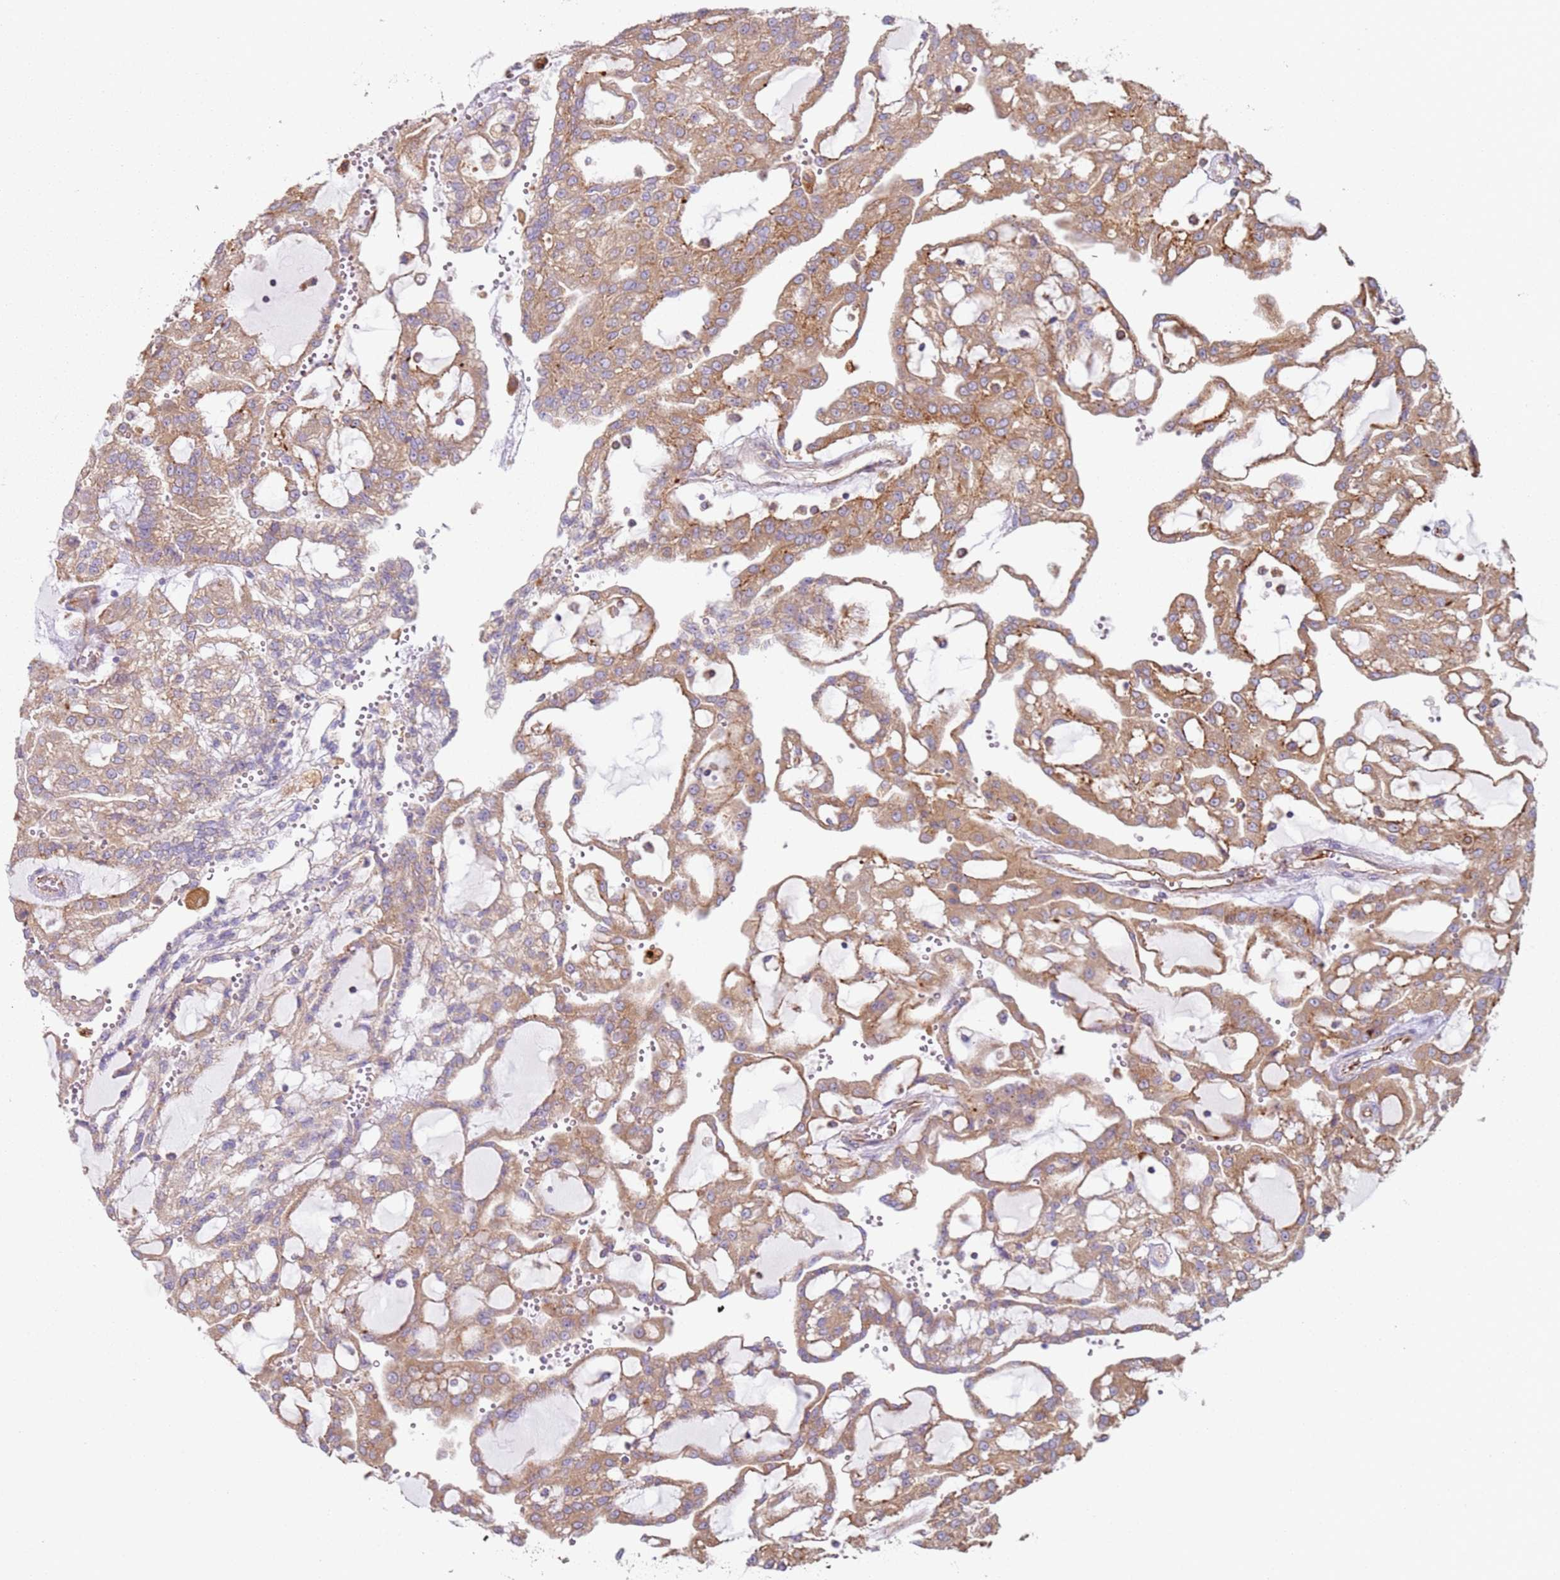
{"staining": {"intensity": "moderate", "quantity": ">75%", "location": "cytoplasmic/membranous"}, "tissue": "renal cancer", "cell_type": "Tumor cells", "image_type": "cancer", "snomed": [{"axis": "morphology", "description": "Adenocarcinoma, NOS"}, {"axis": "topography", "description": "Kidney"}], "caption": "This is a histology image of IHC staining of renal adenocarcinoma, which shows moderate staining in the cytoplasmic/membranous of tumor cells.", "gene": "SNAPIN", "patient": {"sex": "male", "age": 63}}